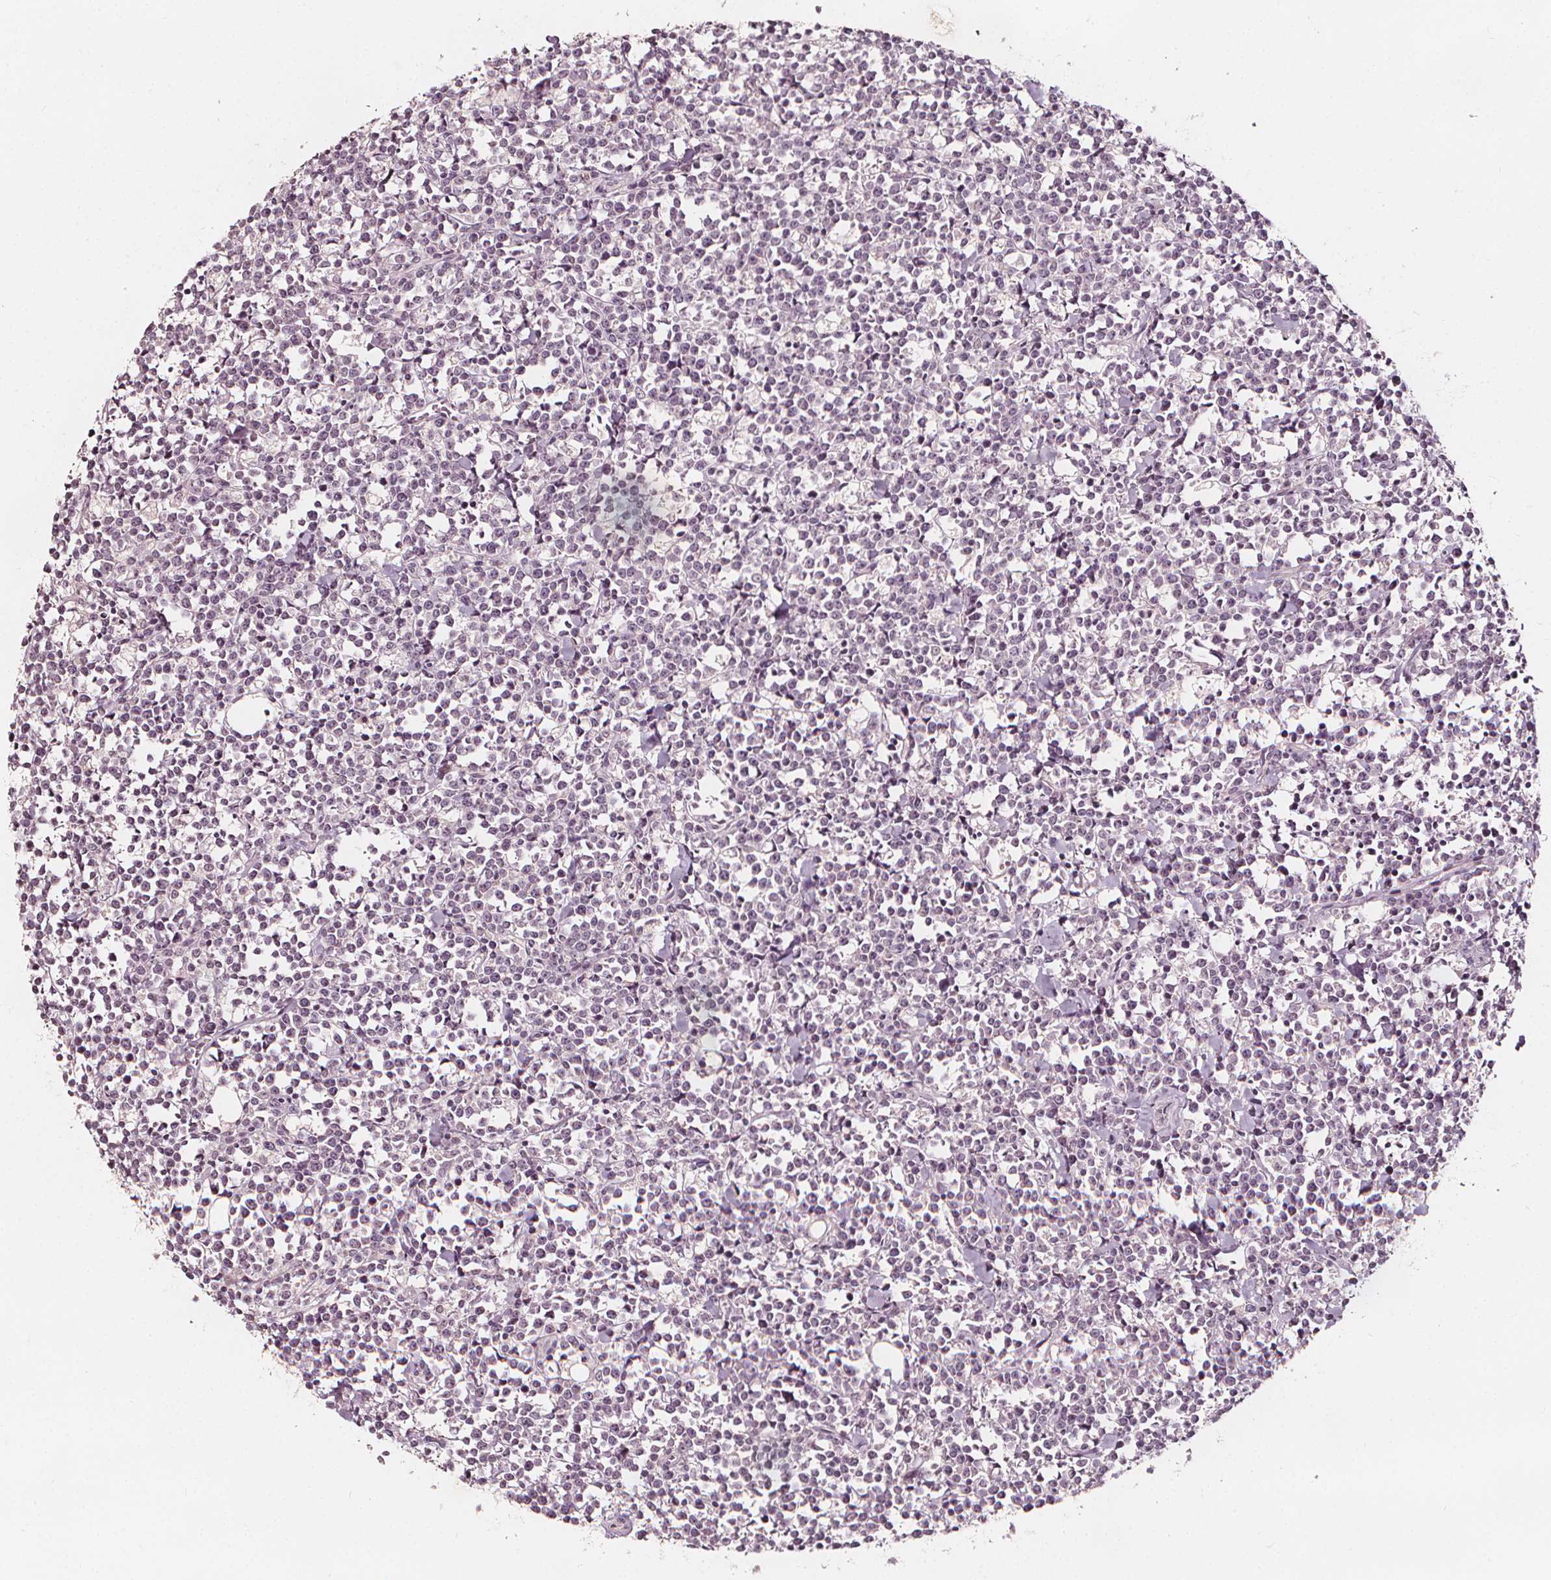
{"staining": {"intensity": "negative", "quantity": "none", "location": "none"}, "tissue": "lymphoma", "cell_type": "Tumor cells", "image_type": "cancer", "snomed": [{"axis": "morphology", "description": "Malignant lymphoma, non-Hodgkin's type, High grade"}, {"axis": "topography", "description": "Small intestine"}], "caption": "The immunohistochemistry photomicrograph has no significant positivity in tumor cells of lymphoma tissue. (DAB (3,3'-diaminobenzidine) immunohistochemistry visualized using brightfield microscopy, high magnification).", "gene": "NPC1L1", "patient": {"sex": "female", "age": 56}}